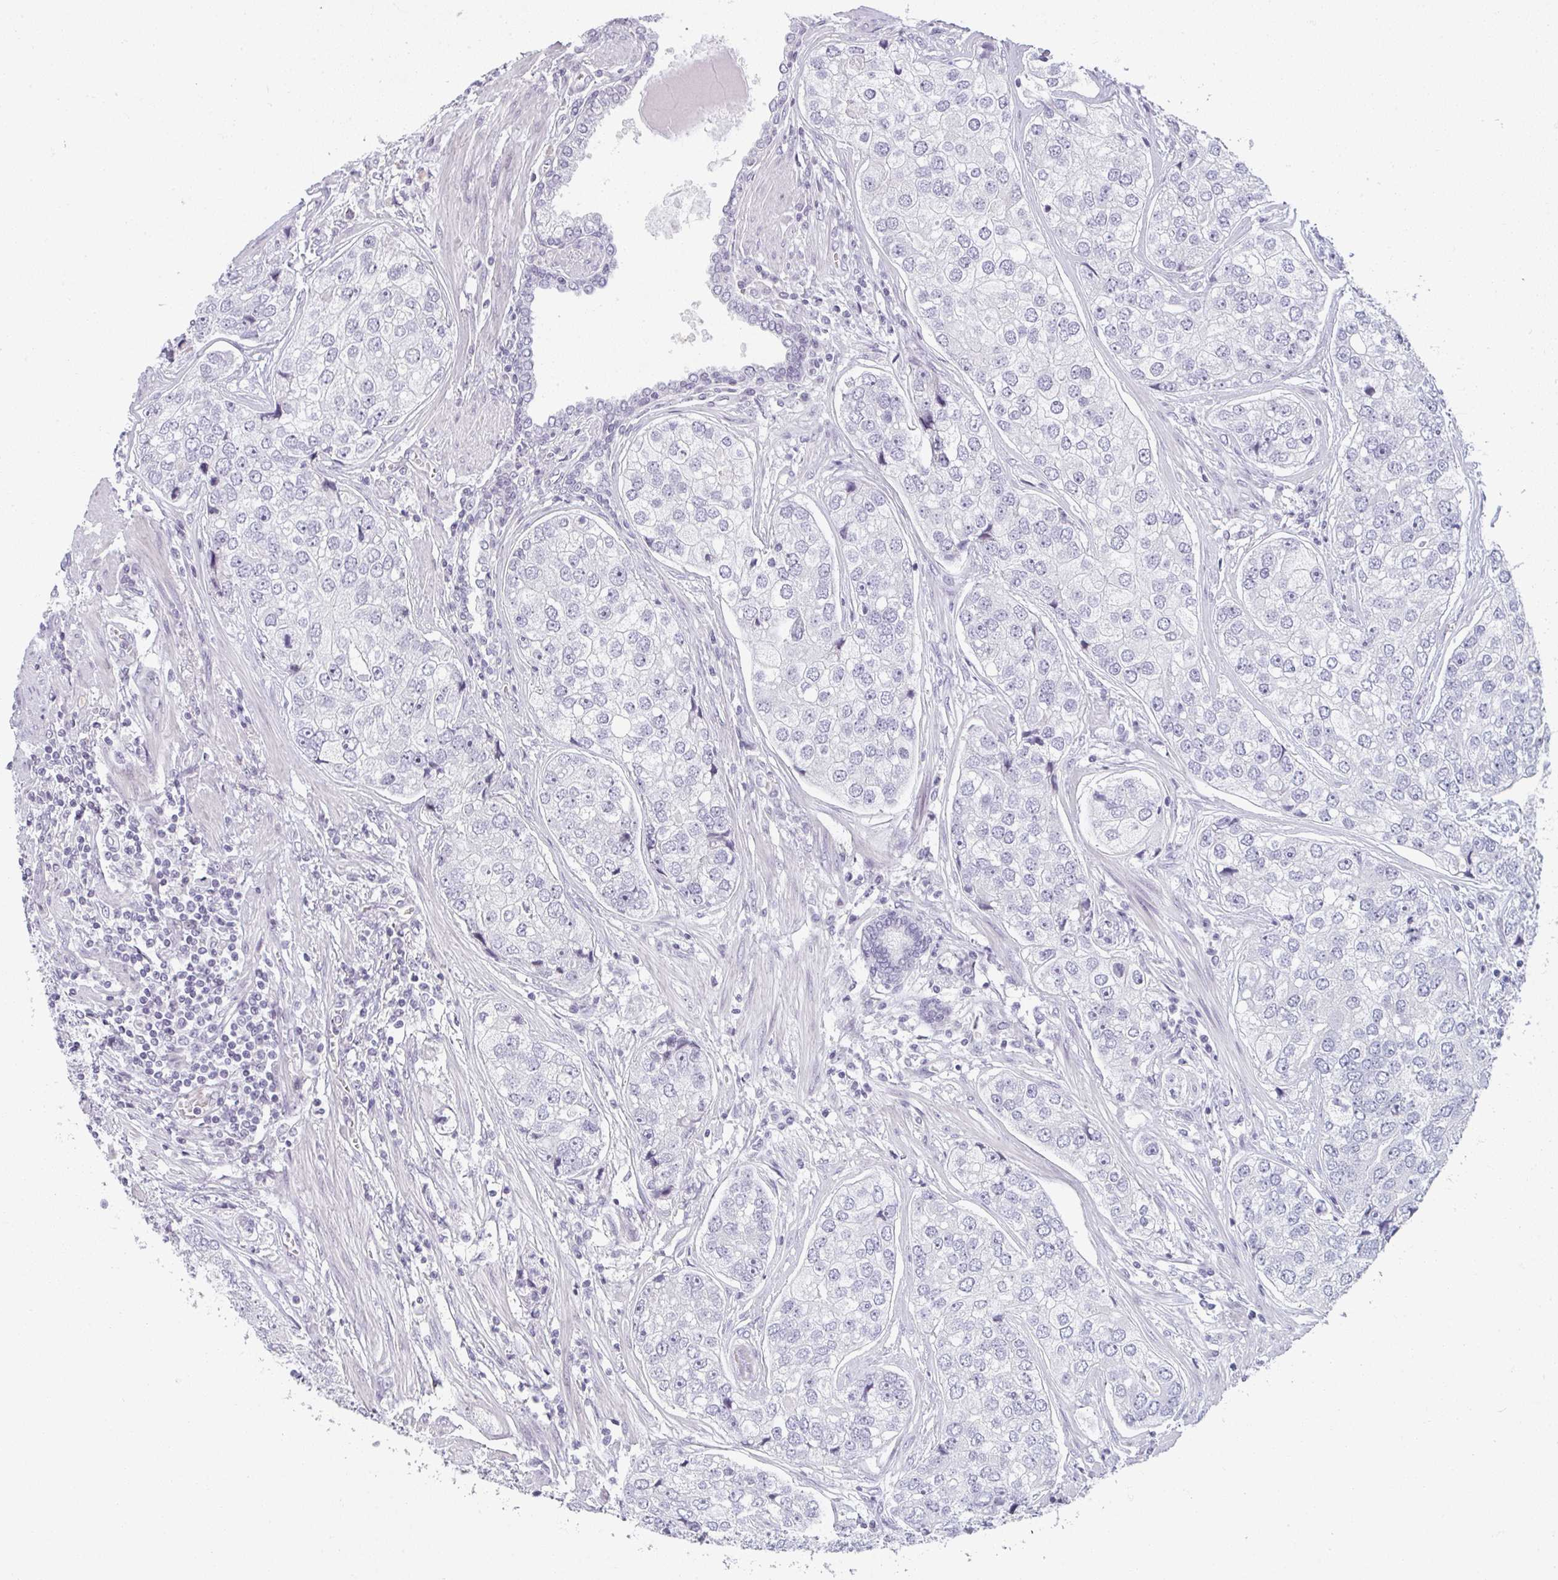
{"staining": {"intensity": "negative", "quantity": "none", "location": "none"}, "tissue": "prostate cancer", "cell_type": "Tumor cells", "image_type": "cancer", "snomed": [{"axis": "morphology", "description": "Adenocarcinoma, High grade"}, {"axis": "topography", "description": "Prostate"}], "caption": "Prostate cancer (high-grade adenocarcinoma) was stained to show a protein in brown. There is no significant expression in tumor cells. The staining is performed using DAB brown chromogen with nuclei counter-stained in using hematoxylin.", "gene": "RBBP6", "patient": {"sex": "male", "age": 60}}